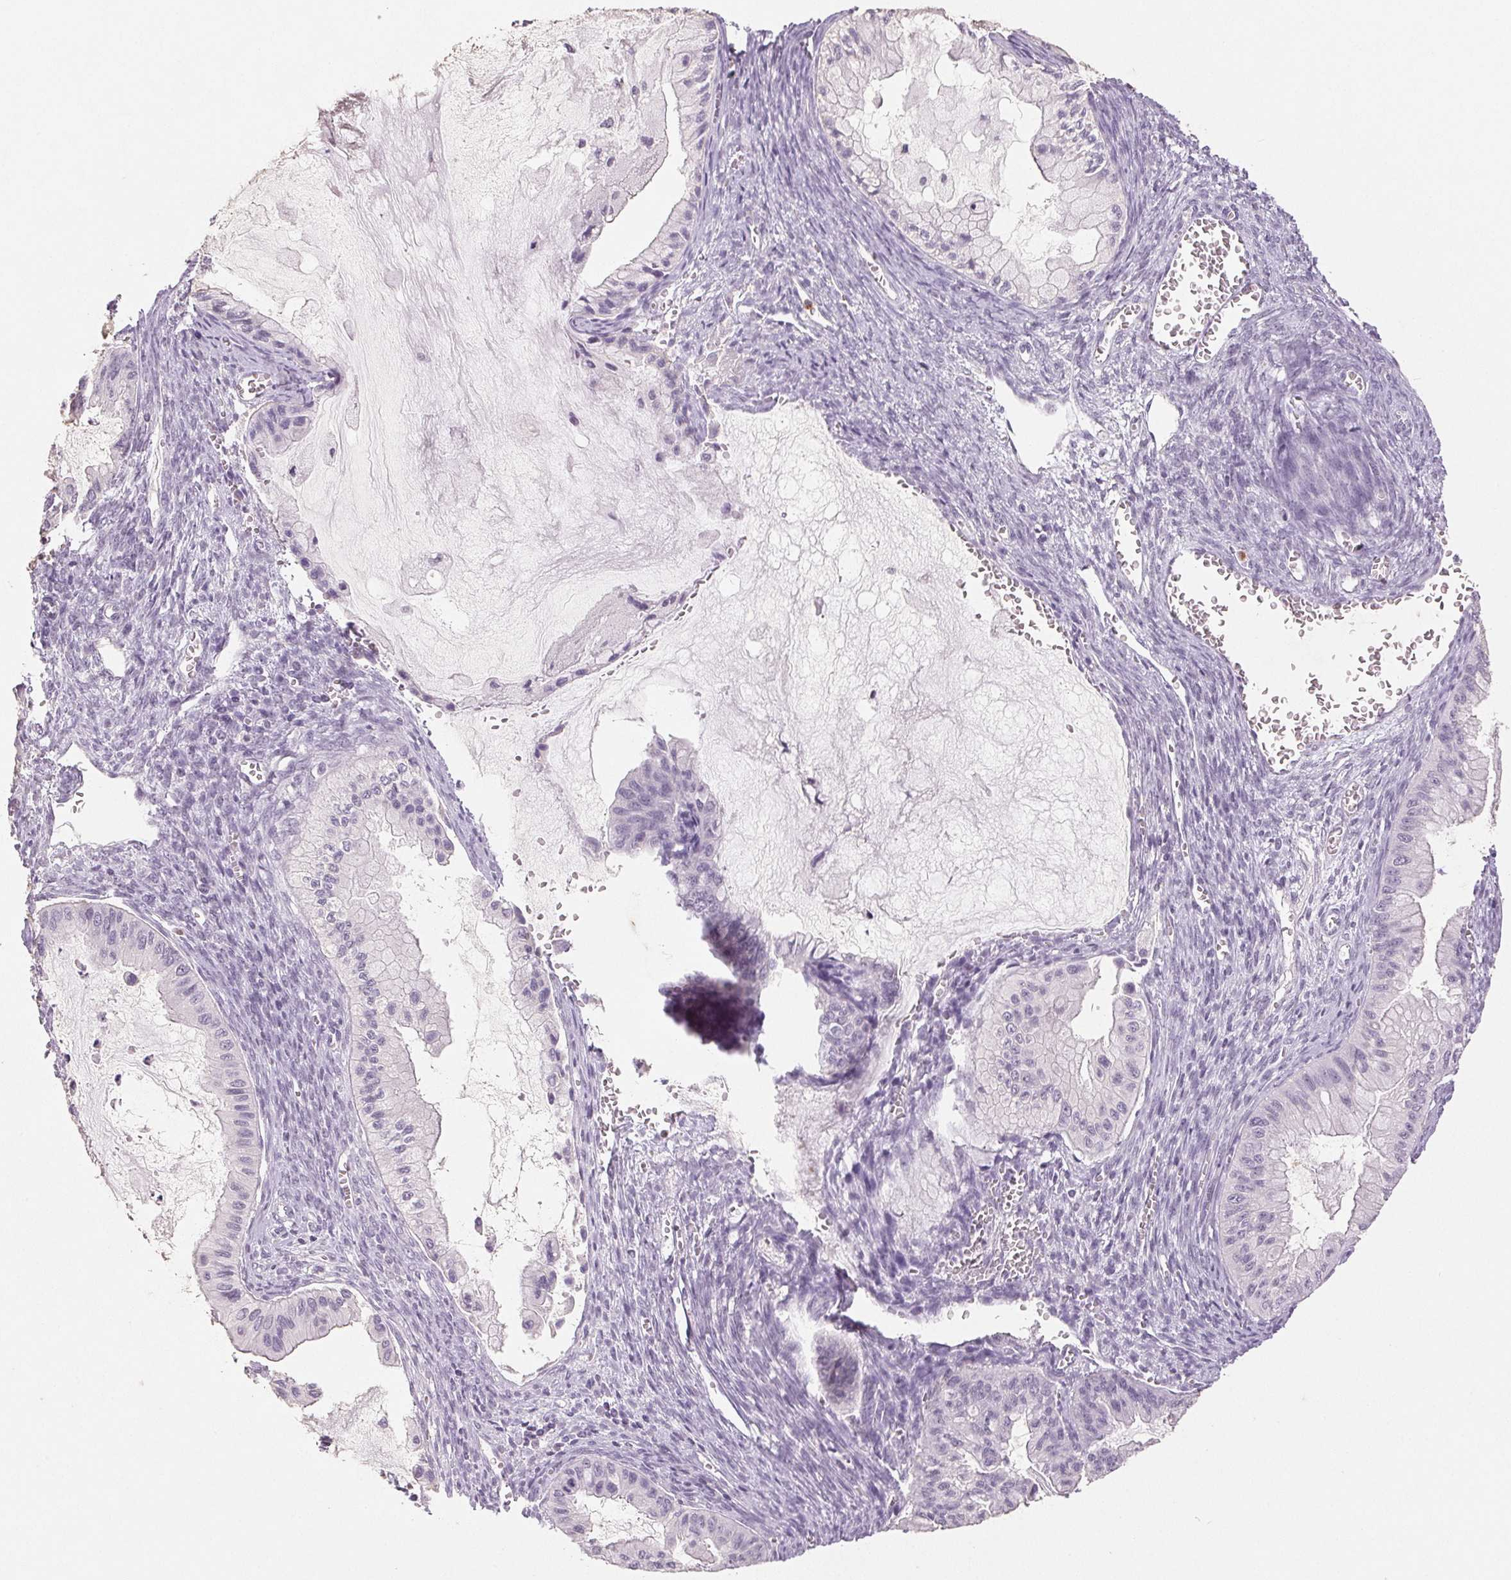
{"staining": {"intensity": "negative", "quantity": "none", "location": "none"}, "tissue": "ovarian cancer", "cell_type": "Tumor cells", "image_type": "cancer", "snomed": [{"axis": "morphology", "description": "Cystadenocarcinoma, mucinous, NOS"}, {"axis": "topography", "description": "Ovary"}], "caption": "Immunohistochemistry (IHC) micrograph of neoplastic tissue: mucinous cystadenocarcinoma (ovarian) stained with DAB (3,3'-diaminobenzidine) displays no significant protein expression in tumor cells.", "gene": "LTF", "patient": {"sex": "female", "age": 72}}